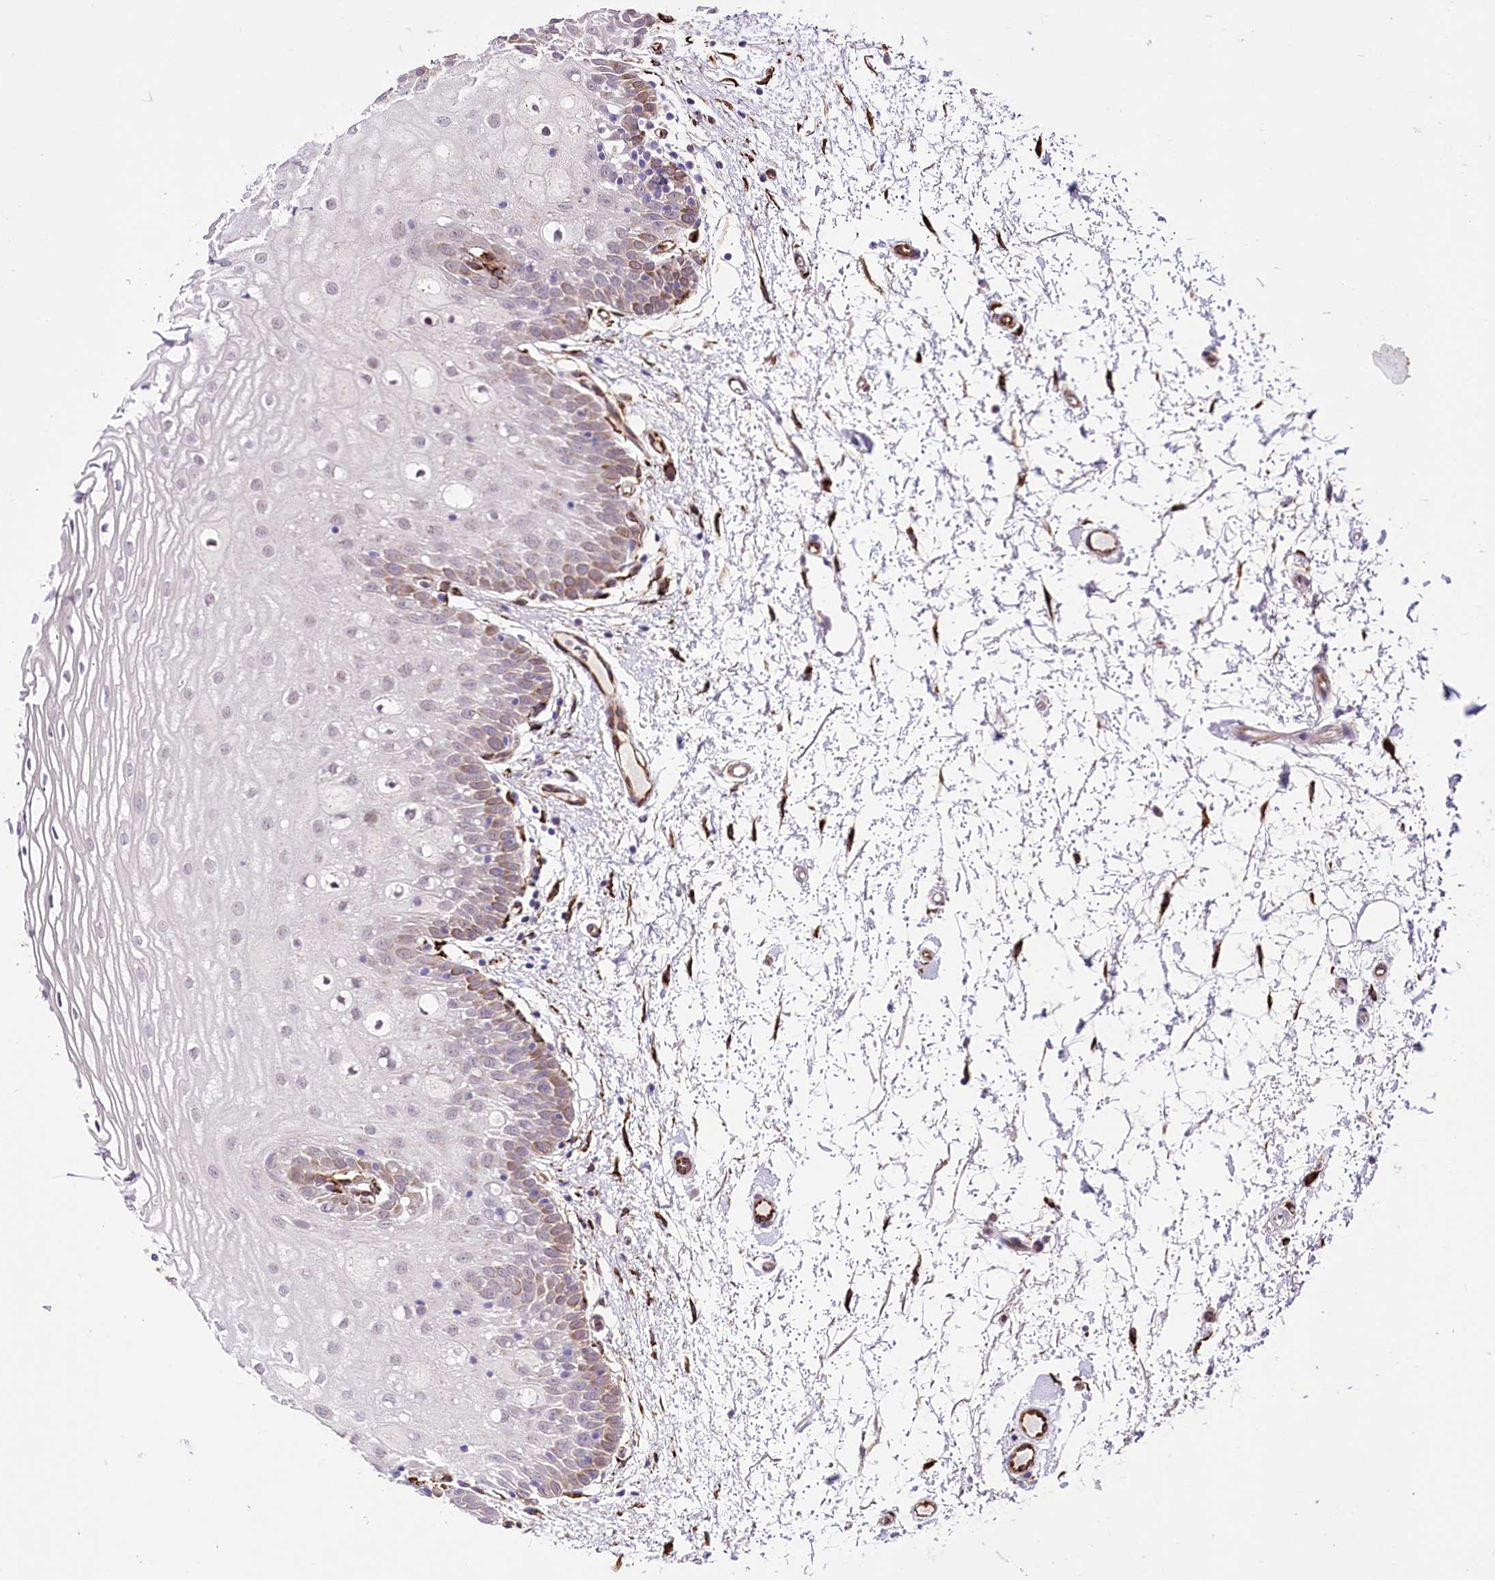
{"staining": {"intensity": "moderate", "quantity": "<25%", "location": "cytoplasmic/membranous"}, "tissue": "oral mucosa", "cell_type": "Squamous epithelial cells", "image_type": "normal", "snomed": [{"axis": "morphology", "description": "Normal tissue, NOS"}, {"axis": "topography", "description": "Oral tissue"}, {"axis": "topography", "description": "Tounge, NOS"}], "caption": "Immunohistochemistry histopathology image of normal oral mucosa stained for a protein (brown), which reveals low levels of moderate cytoplasmic/membranous expression in about <25% of squamous epithelial cells.", "gene": "WWC1", "patient": {"sex": "female", "age": 73}}